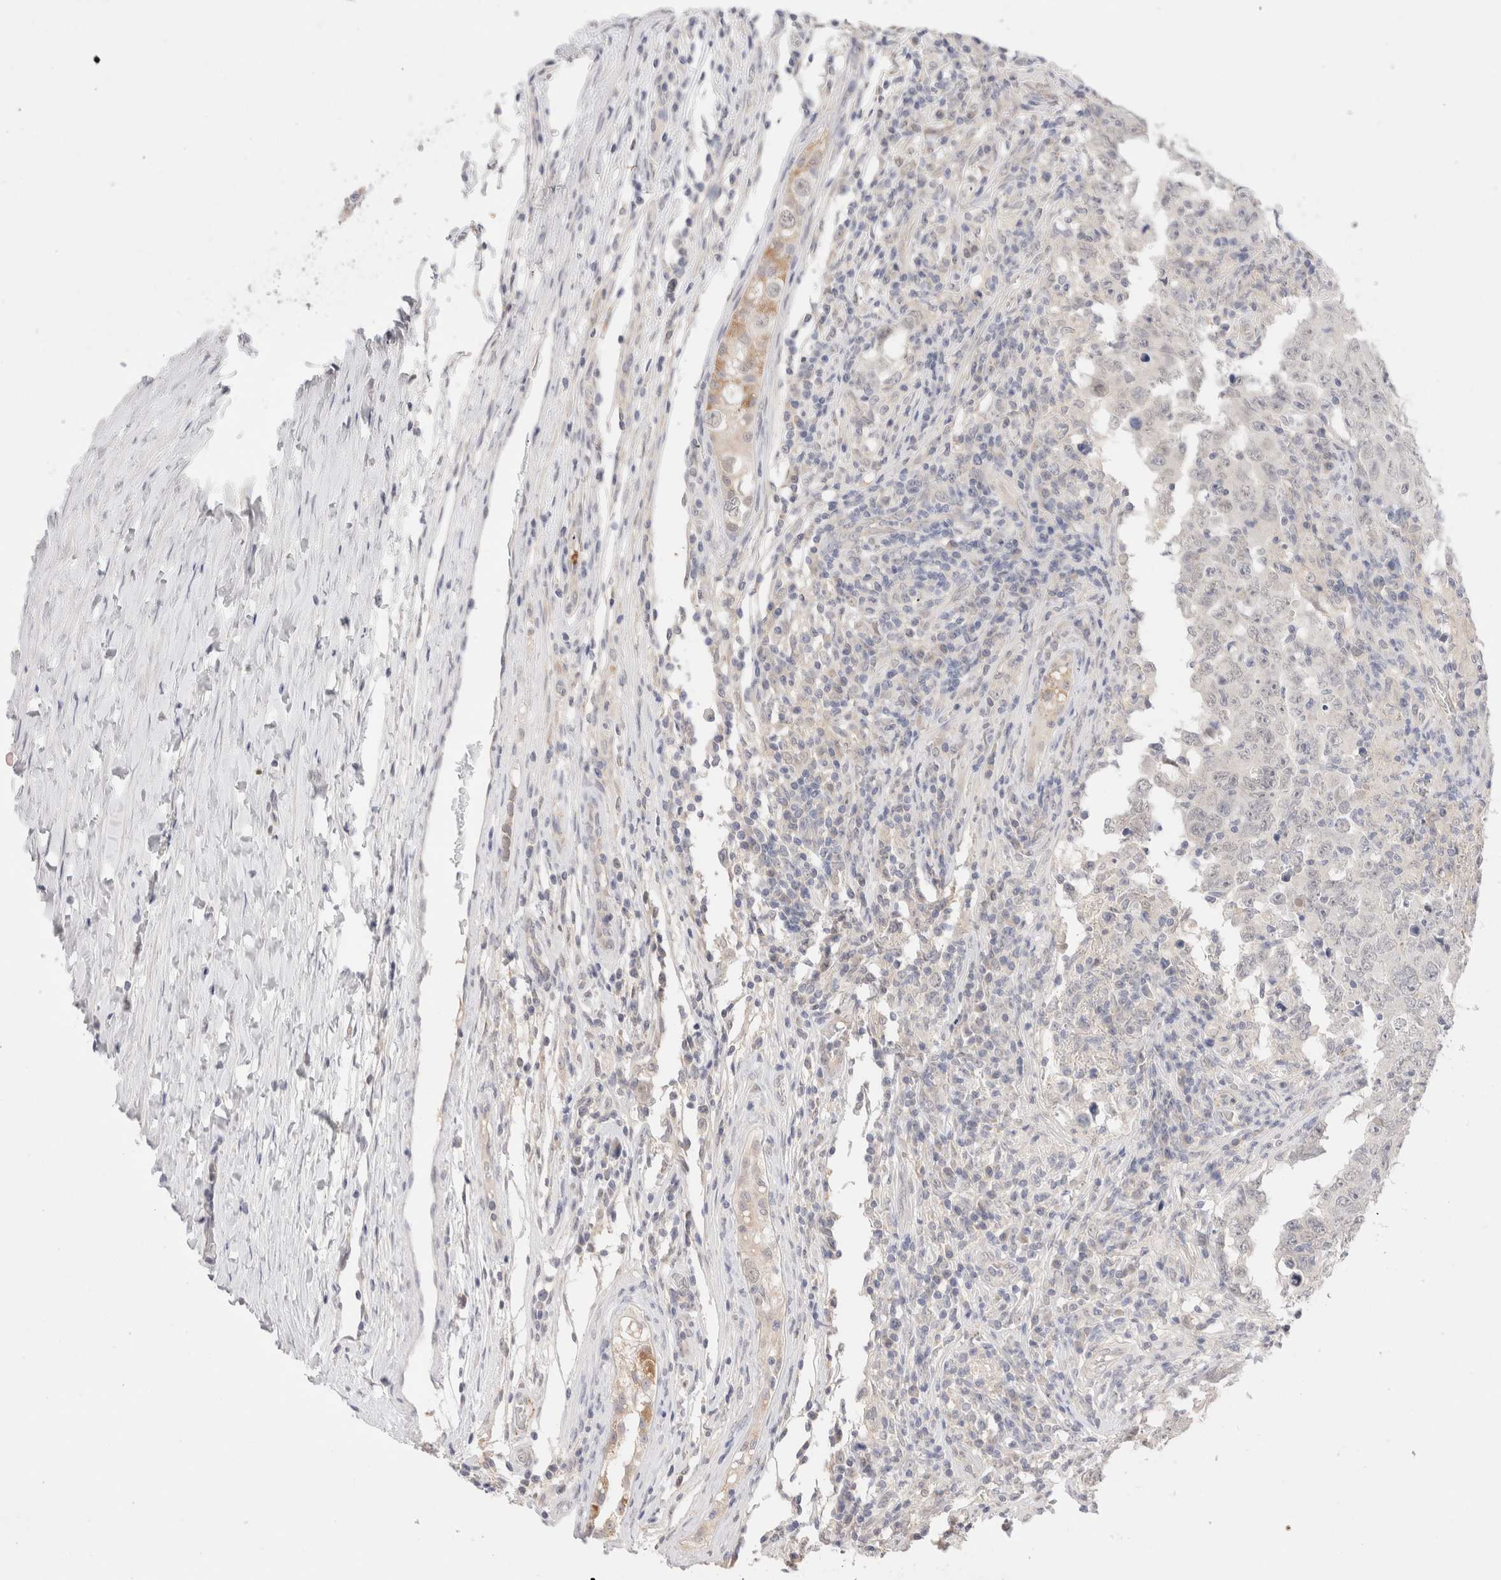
{"staining": {"intensity": "negative", "quantity": "none", "location": "none"}, "tissue": "testis cancer", "cell_type": "Tumor cells", "image_type": "cancer", "snomed": [{"axis": "morphology", "description": "Carcinoma, Embryonal, NOS"}, {"axis": "topography", "description": "Testis"}], "caption": "Immunohistochemical staining of testis embryonal carcinoma demonstrates no significant expression in tumor cells. (DAB IHC with hematoxylin counter stain).", "gene": "SPATA20", "patient": {"sex": "male", "age": 26}}